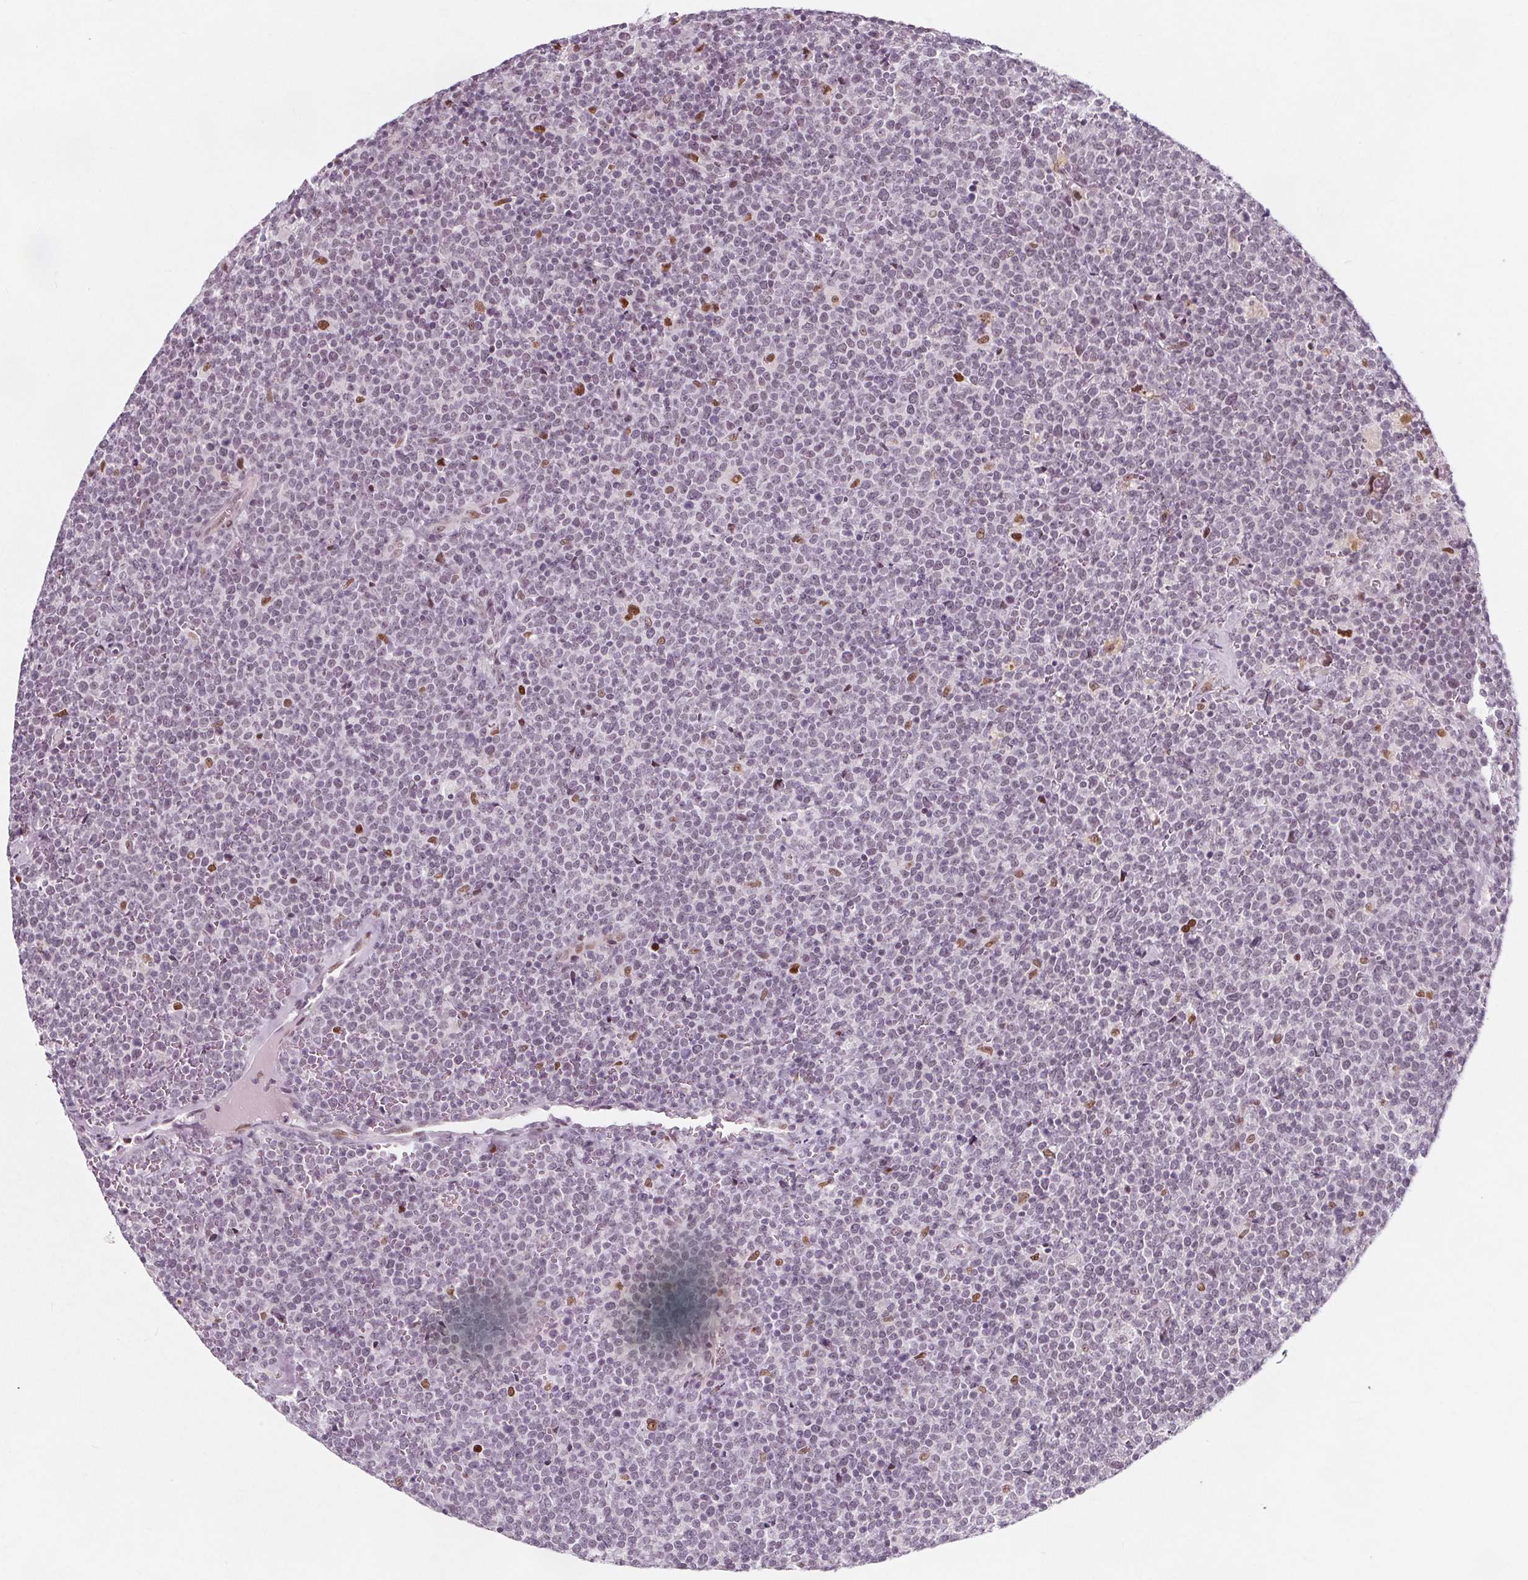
{"staining": {"intensity": "moderate", "quantity": "<25%", "location": "nuclear"}, "tissue": "lymphoma", "cell_type": "Tumor cells", "image_type": "cancer", "snomed": [{"axis": "morphology", "description": "Malignant lymphoma, non-Hodgkin's type, High grade"}, {"axis": "topography", "description": "Lymph node"}], "caption": "Lymphoma stained for a protein exhibits moderate nuclear positivity in tumor cells.", "gene": "TAF6L", "patient": {"sex": "male", "age": 61}}